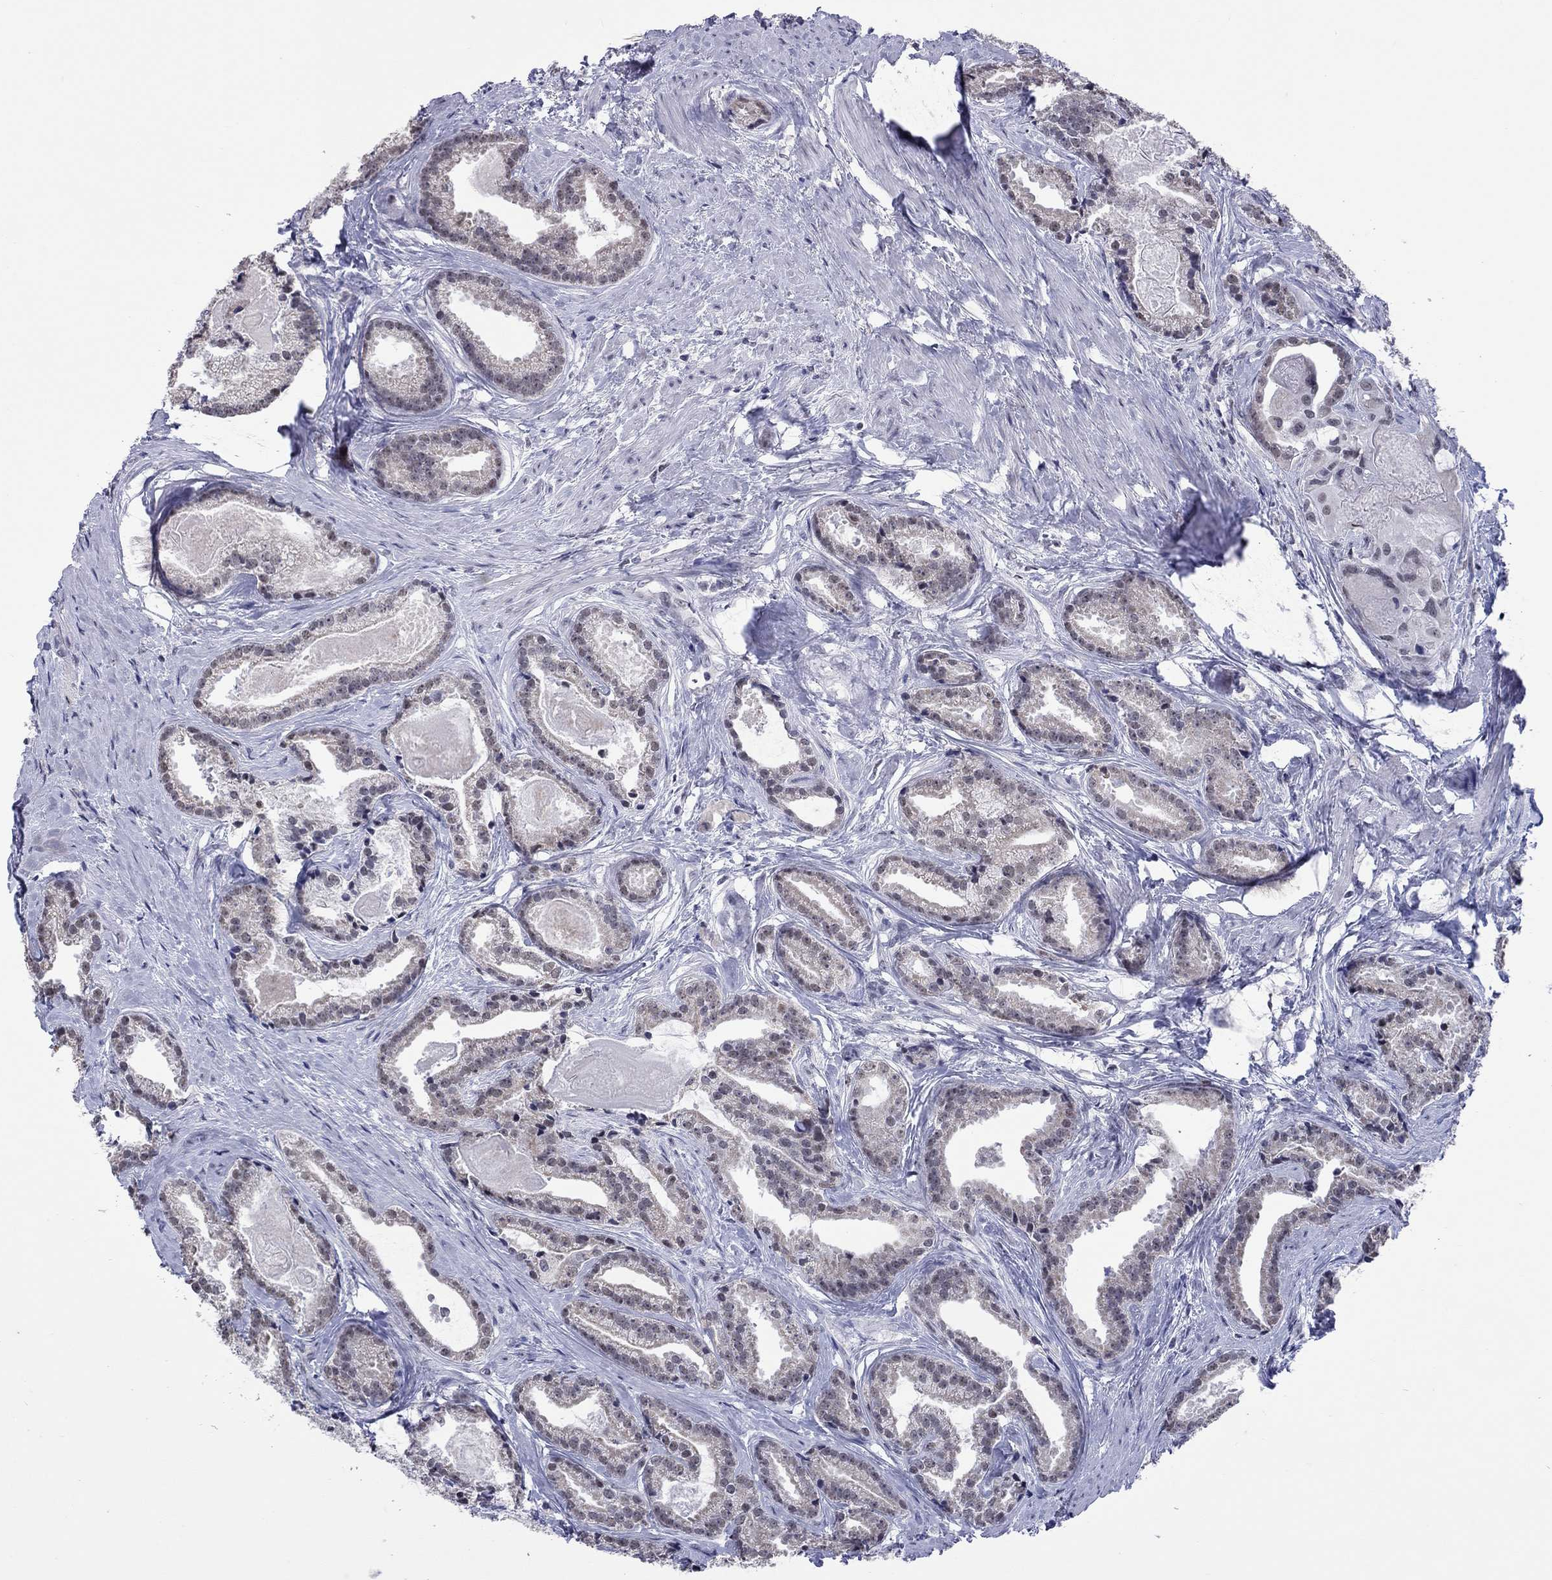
{"staining": {"intensity": "negative", "quantity": "none", "location": "none"}, "tissue": "prostate cancer", "cell_type": "Tumor cells", "image_type": "cancer", "snomed": [{"axis": "morphology", "description": "Adenocarcinoma, NOS"}, {"axis": "morphology", "description": "Adenocarcinoma, High grade"}, {"axis": "topography", "description": "Prostate"}], "caption": "Tumor cells are negative for brown protein staining in adenocarcinoma (prostate).", "gene": "PPP1R3A", "patient": {"sex": "male", "age": 64}}